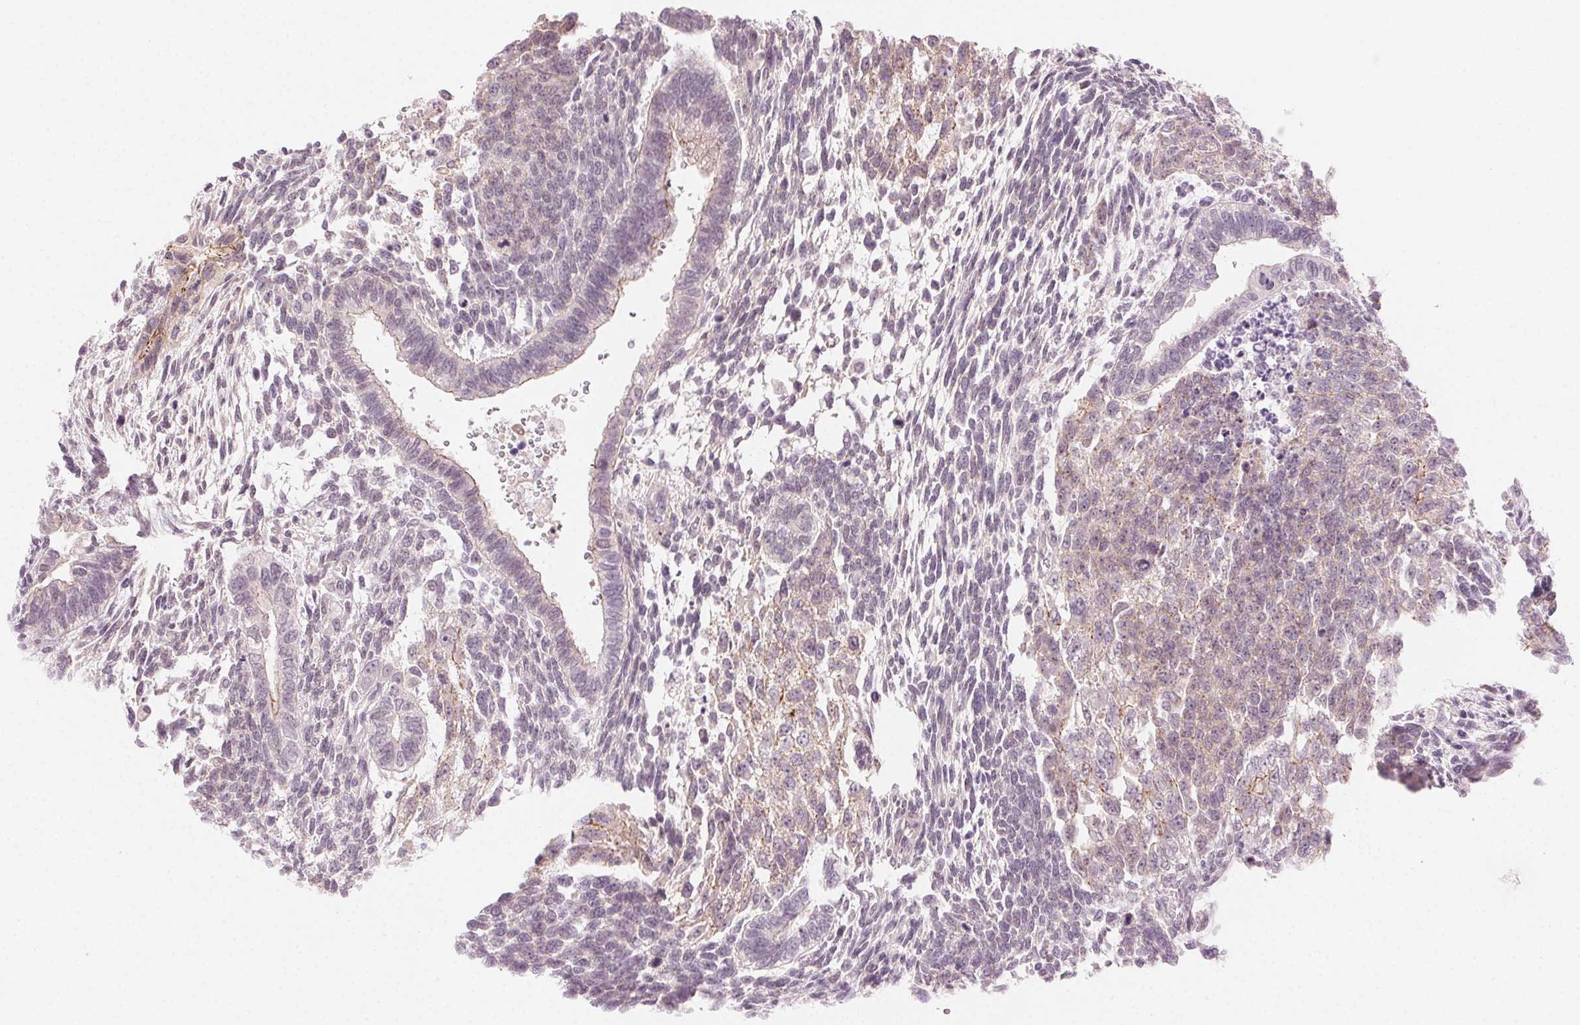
{"staining": {"intensity": "negative", "quantity": "none", "location": "none"}, "tissue": "testis cancer", "cell_type": "Tumor cells", "image_type": "cancer", "snomed": [{"axis": "morphology", "description": "Carcinoma, Embryonal, NOS"}, {"axis": "topography", "description": "Testis"}], "caption": "Immunohistochemistry image of human testis cancer (embryonal carcinoma) stained for a protein (brown), which displays no positivity in tumor cells. (DAB immunohistochemistry, high magnification).", "gene": "HSF5", "patient": {"sex": "male", "age": 23}}